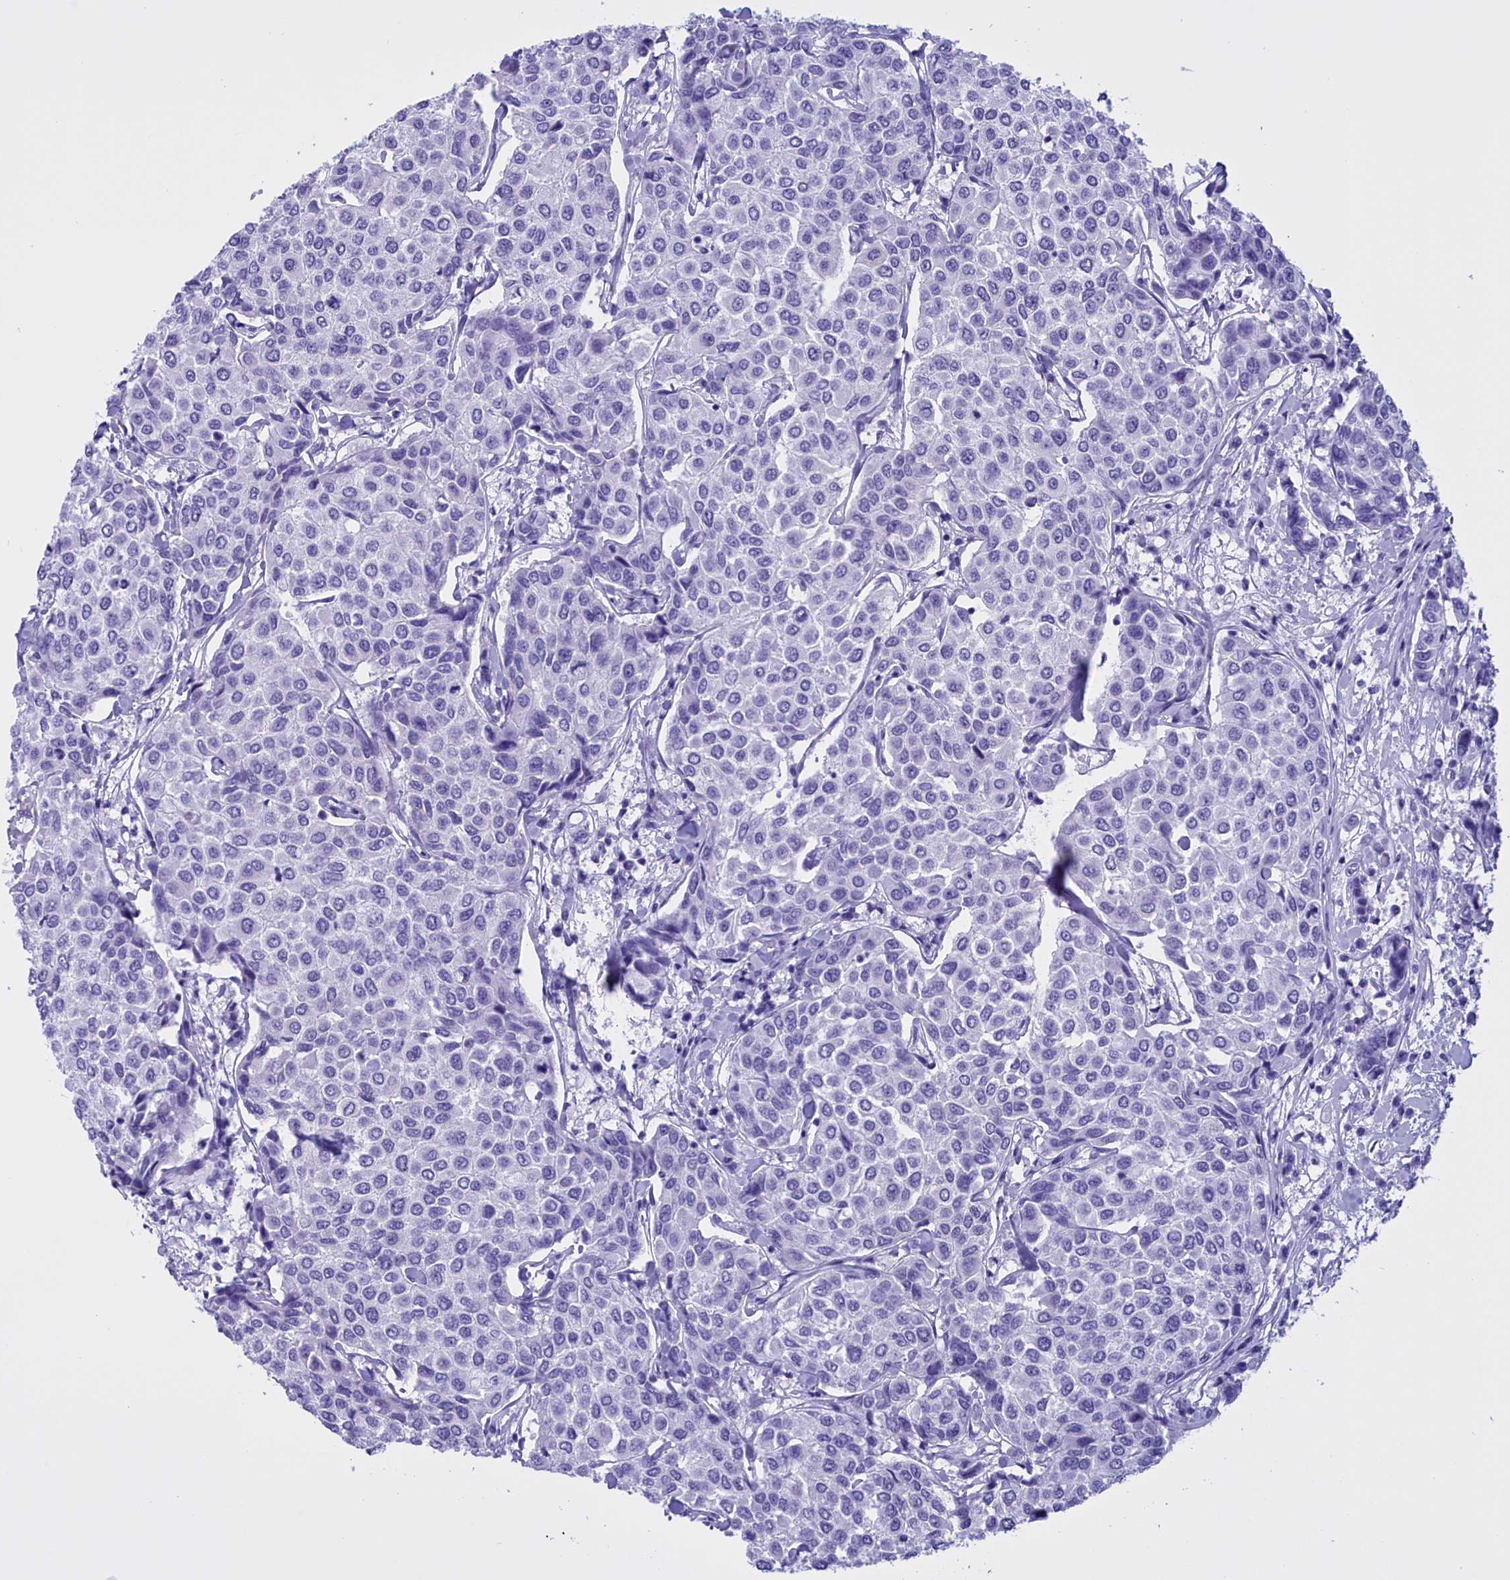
{"staining": {"intensity": "negative", "quantity": "none", "location": "none"}, "tissue": "breast cancer", "cell_type": "Tumor cells", "image_type": "cancer", "snomed": [{"axis": "morphology", "description": "Duct carcinoma"}, {"axis": "topography", "description": "Breast"}], "caption": "This is an IHC photomicrograph of human breast cancer. There is no staining in tumor cells.", "gene": "BRI3", "patient": {"sex": "female", "age": 55}}